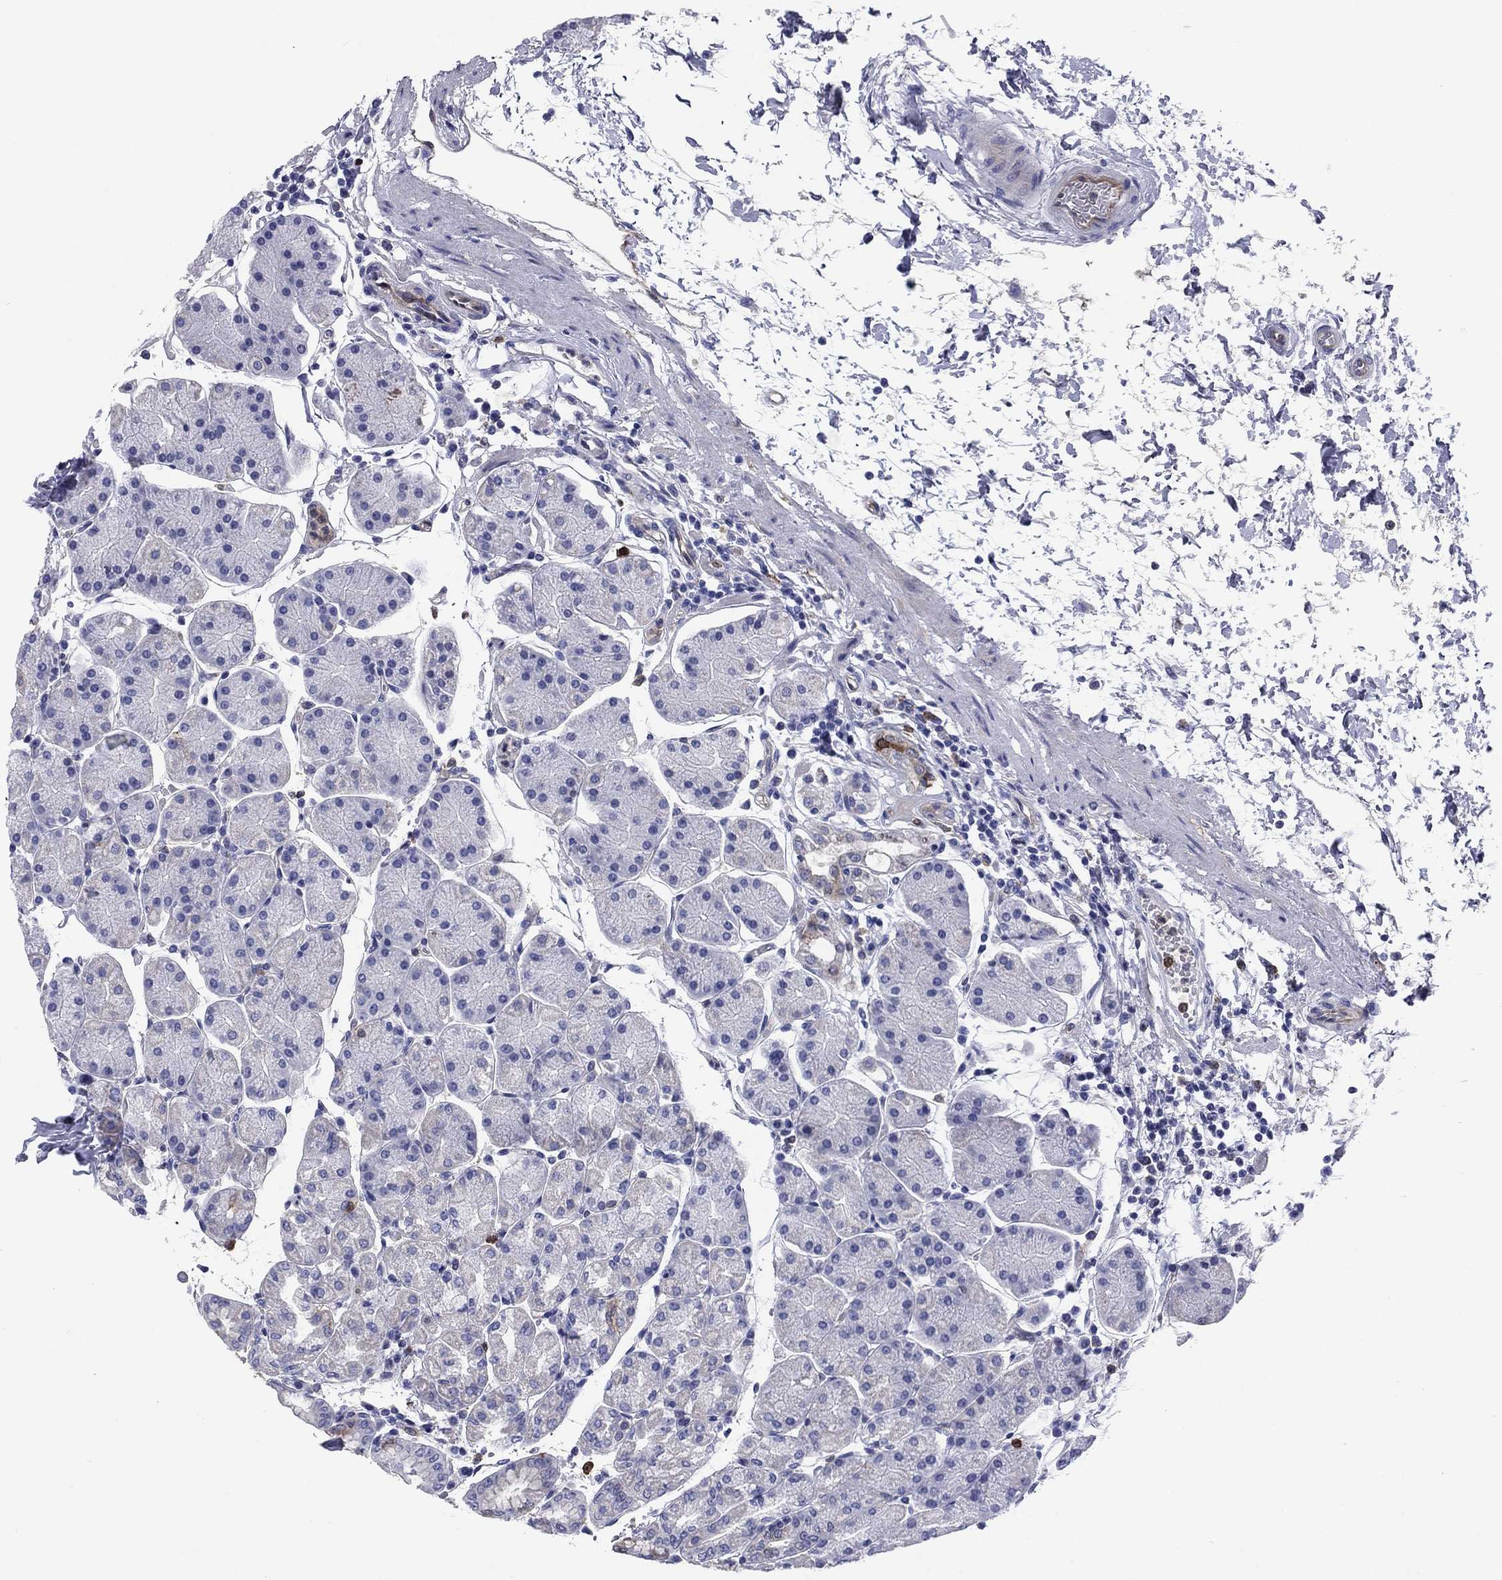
{"staining": {"intensity": "moderate", "quantity": "<25%", "location": "cytoplasmic/membranous"}, "tissue": "stomach", "cell_type": "Glandular cells", "image_type": "normal", "snomed": [{"axis": "morphology", "description": "Normal tissue, NOS"}, {"axis": "topography", "description": "Stomach"}], "caption": "This micrograph displays immunohistochemistry (IHC) staining of unremarkable human stomach, with low moderate cytoplasmic/membranous staining in approximately <25% of glandular cells.", "gene": "STMN1", "patient": {"sex": "male", "age": 54}}